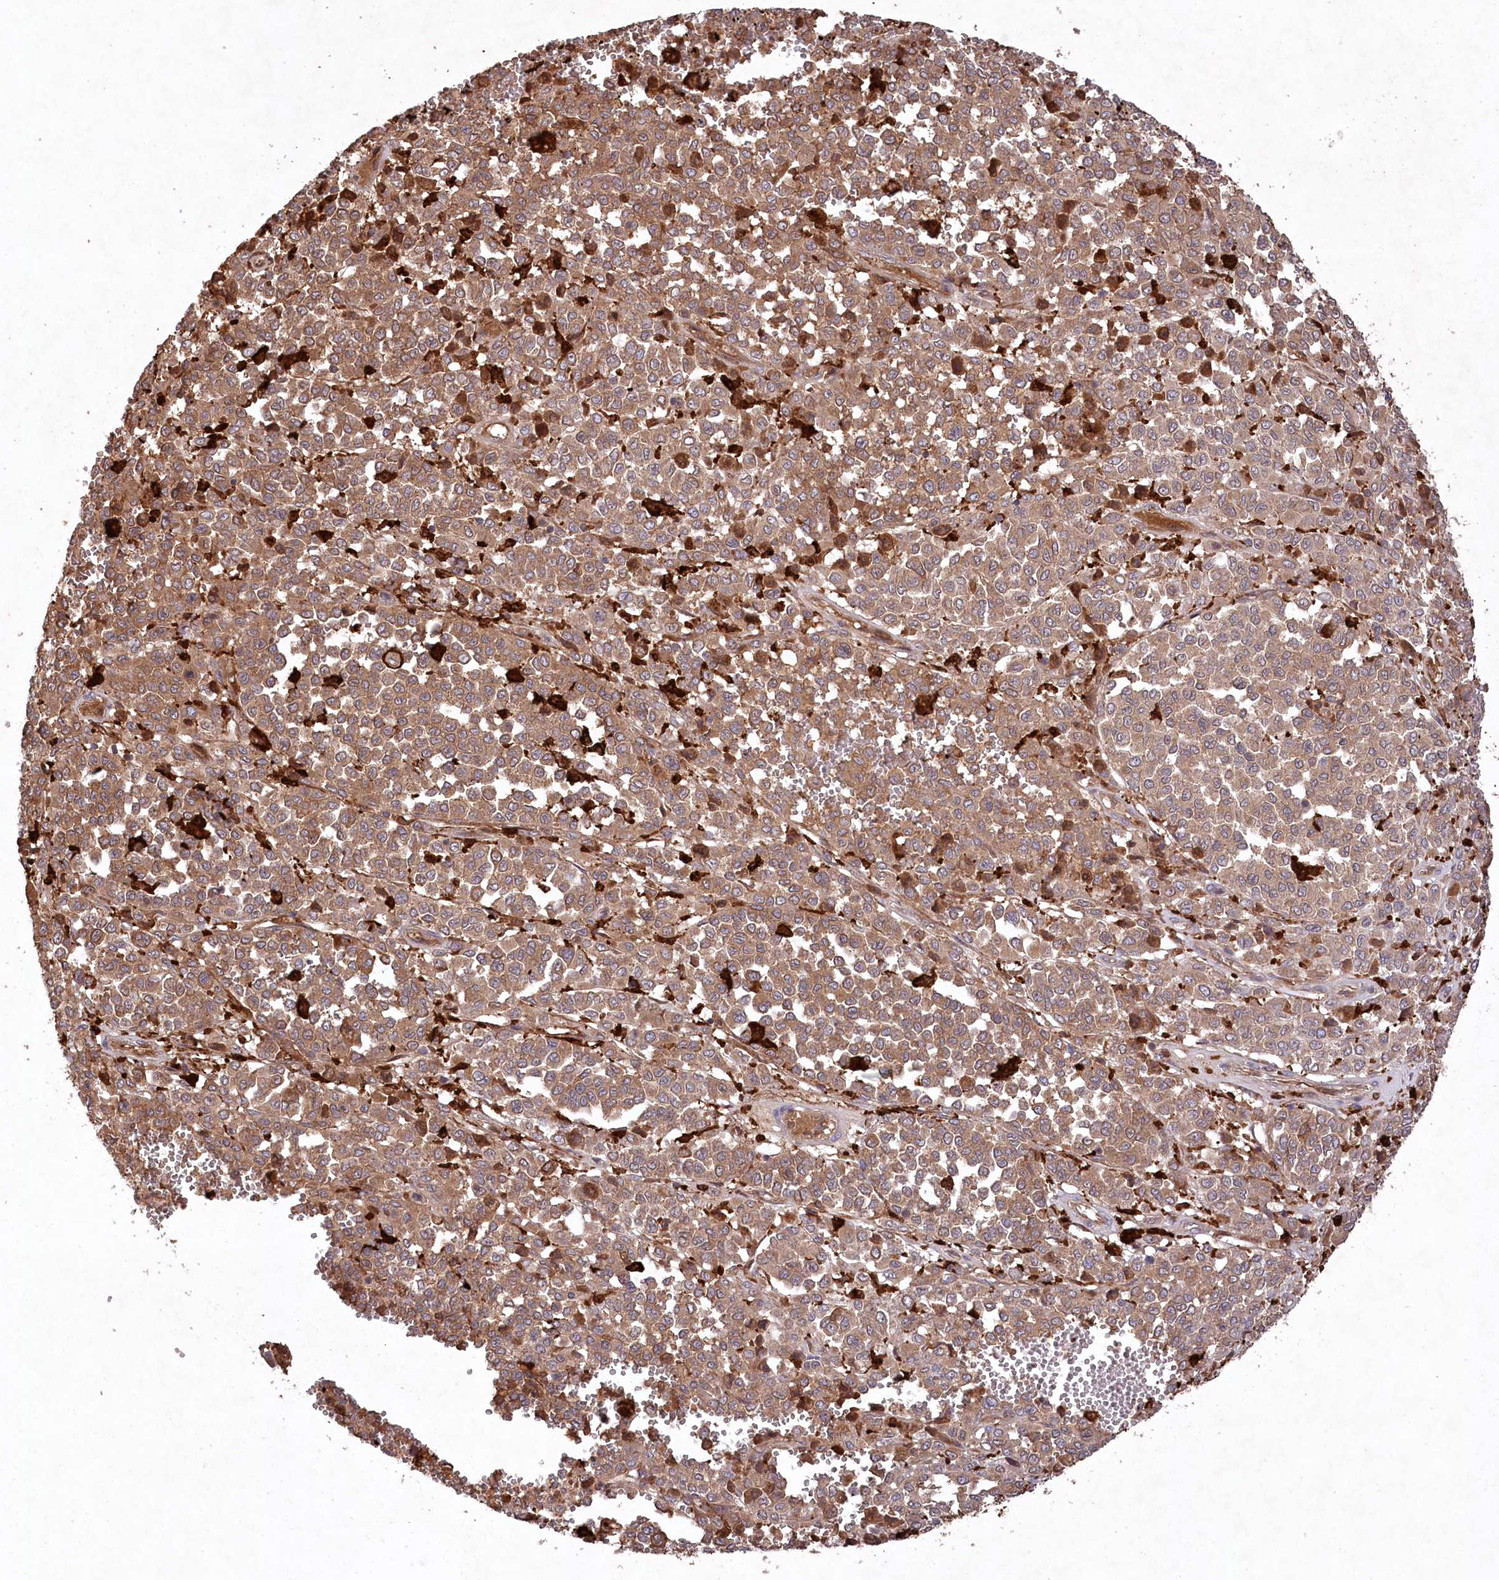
{"staining": {"intensity": "moderate", "quantity": ">75%", "location": "cytoplasmic/membranous"}, "tissue": "melanoma", "cell_type": "Tumor cells", "image_type": "cancer", "snomed": [{"axis": "morphology", "description": "Malignant melanoma, Metastatic site"}, {"axis": "topography", "description": "Pancreas"}], "caption": "Tumor cells exhibit medium levels of moderate cytoplasmic/membranous expression in approximately >75% of cells in malignant melanoma (metastatic site).", "gene": "PPP1R21", "patient": {"sex": "female", "age": 30}}